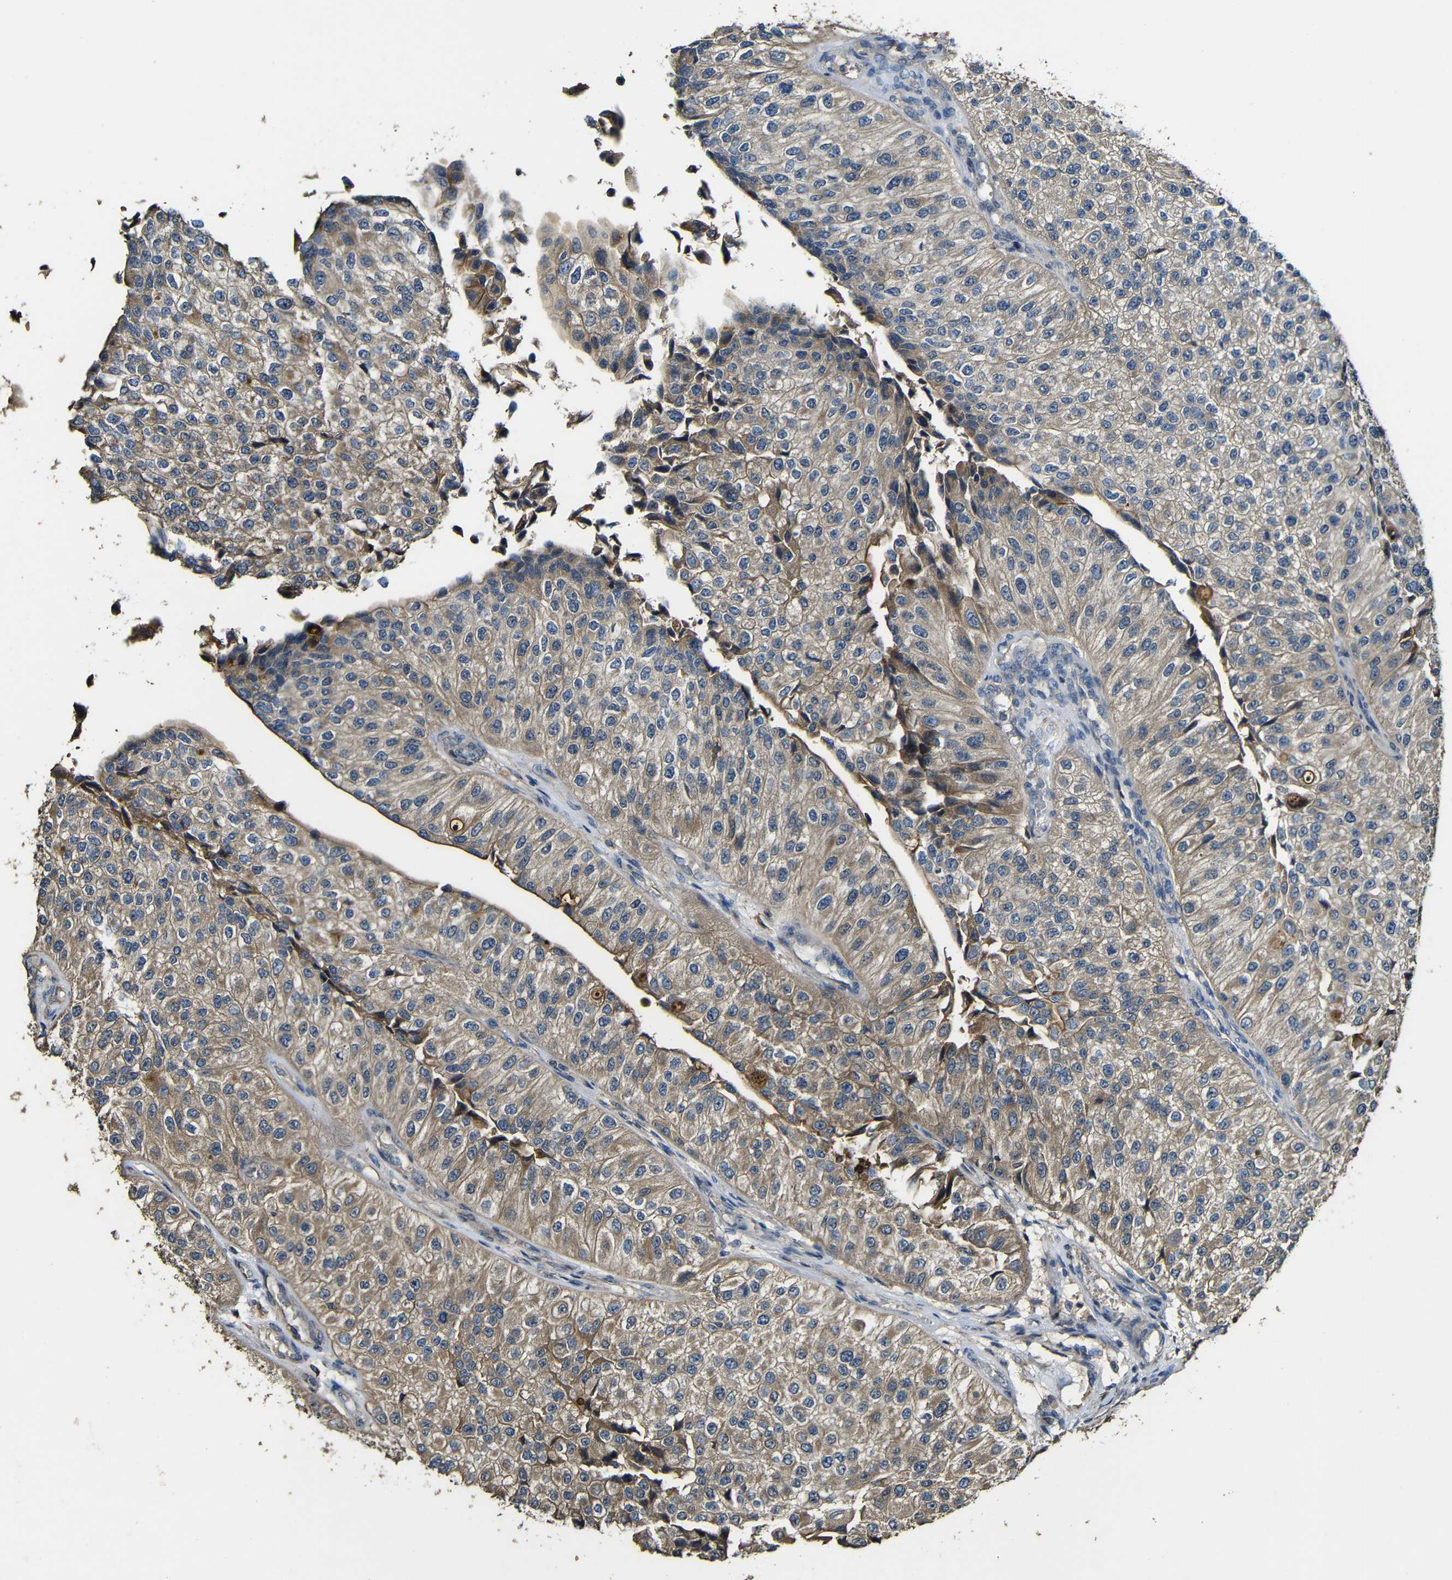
{"staining": {"intensity": "moderate", "quantity": ">75%", "location": "cytoplasmic/membranous"}, "tissue": "urothelial cancer", "cell_type": "Tumor cells", "image_type": "cancer", "snomed": [{"axis": "morphology", "description": "Urothelial carcinoma, High grade"}, {"axis": "topography", "description": "Kidney"}, {"axis": "topography", "description": "Urinary bladder"}], "caption": "A brown stain shows moderate cytoplasmic/membranous positivity of a protein in human high-grade urothelial carcinoma tumor cells.", "gene": "CASP8", "patient": {"sex": "male", "age": 77}}